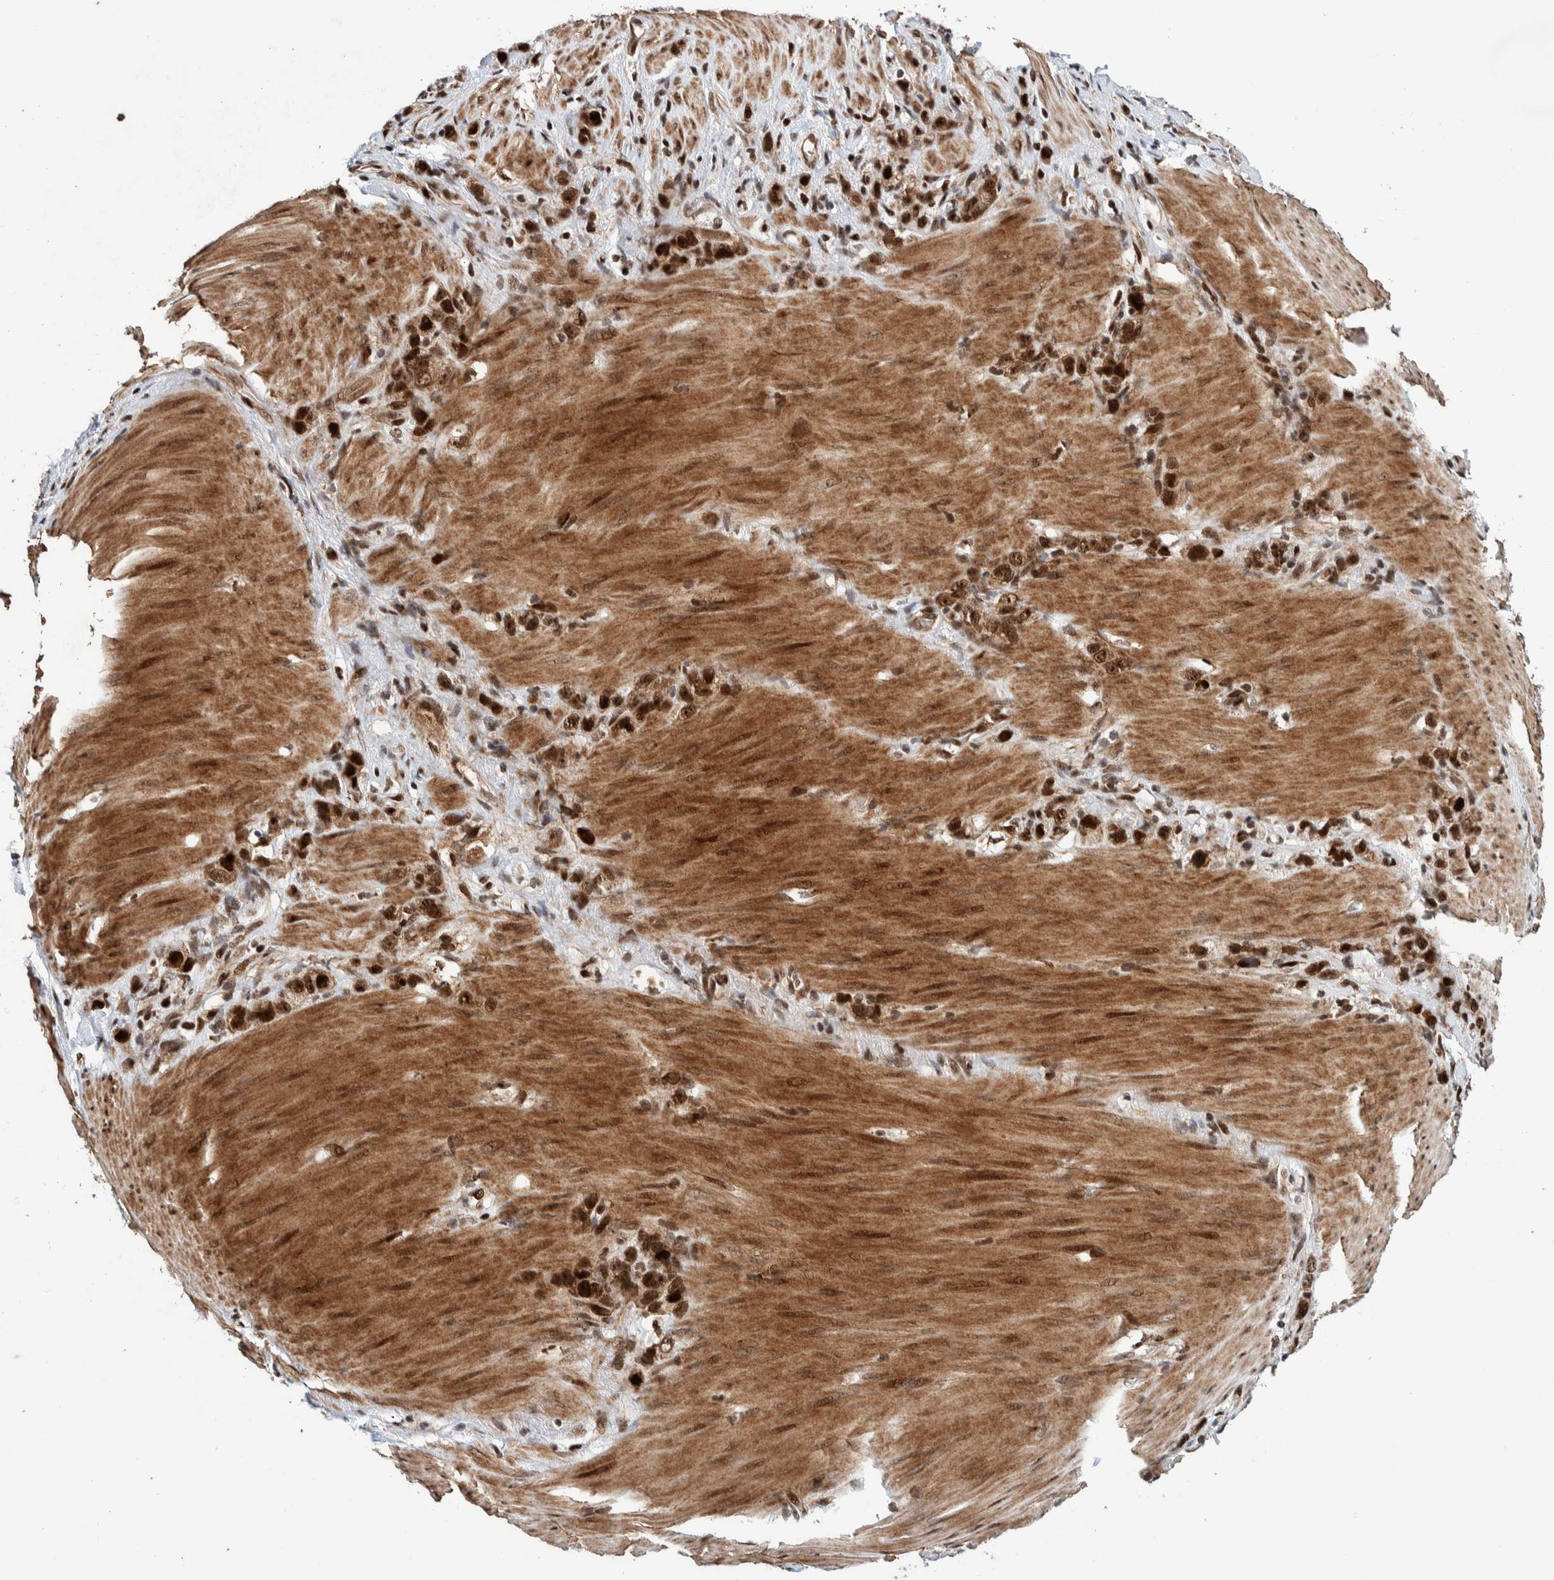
{"staining": {"intensity": "strong", "quantity": ">75%", "location": "nuclear"}, "tissue": "stomach cancer", "cell_type": "Tumor cells", "image_type": "cancer", "snomed": [{"axis": "morphology", "description": "Normal tissue, NOS"}, {"axis": "morphology", "description": "Adenocarcinoma, NOS"}, {"axis": "morphology", "description": "Adenocarcinoma, High grade"}, {"axis": "topography", "description": "Stomach, upper"}, {"axis": "topography", "description": "Stomach"}], "caption": "The histopathology image reveals immunohistochemical staining of stomach cancer. There is strong nuclear staining is identified in approximately >75% of tumor cells.", "gene": "CHD4", "patient": {"sex": "female", "age": 65}}